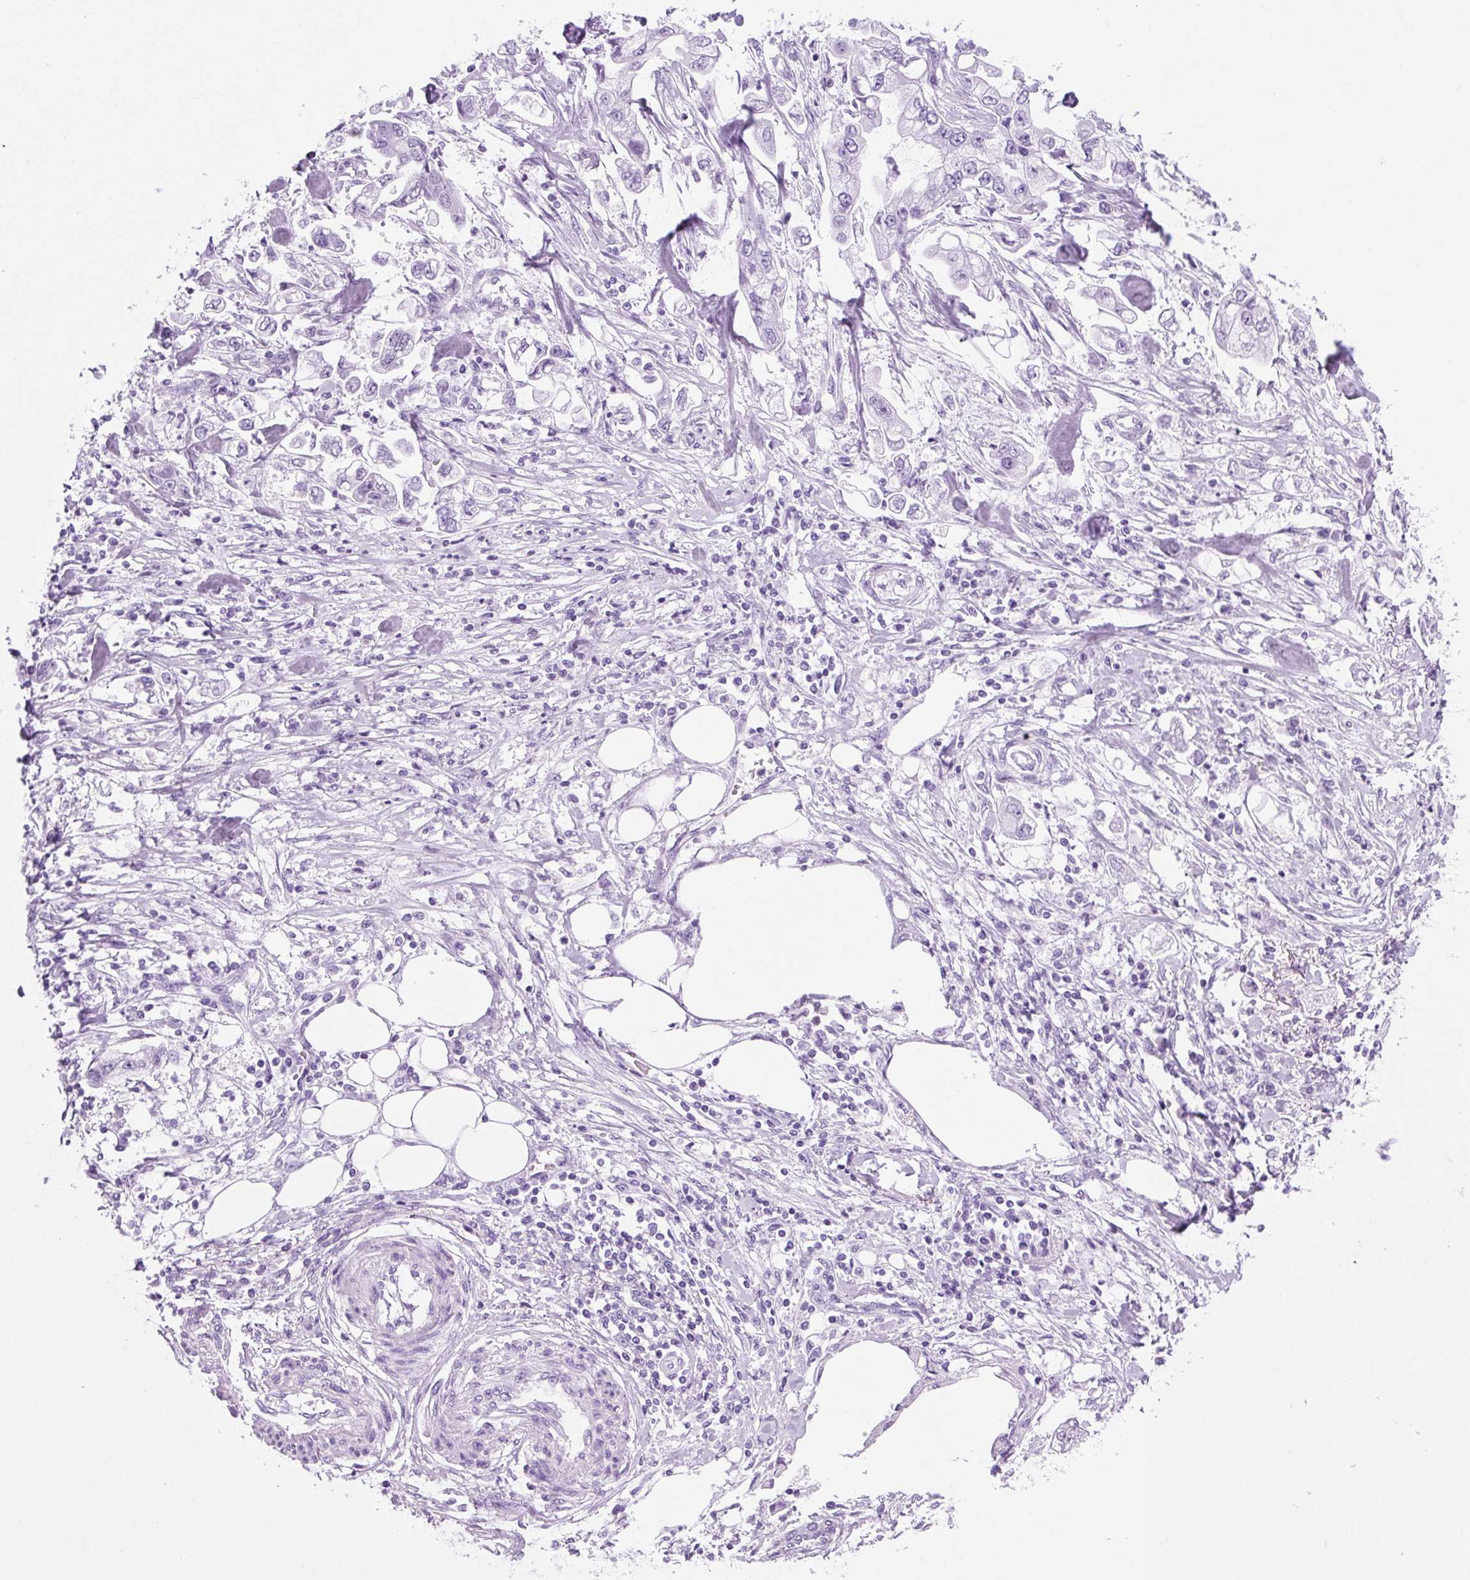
{"staining": {"intensity": "negative", "quantity": "none", "location": "none"}, "tissue": "stomach cancer", "cell_type": "Tumor cells", "image_type": "cancer", "snomed": [{"axis": "morphology", "description": "Adenocarcinoma, NOS"}, {"axis": "topography", "description": "Stomach"}], "caption": "Immunohistochemistry (IHC) of adenocarcinoma (stomach) demonstrates no staining in tumor cells.", "gene": "TMEM89", "patient": {"sex": "male", "age": 62}}